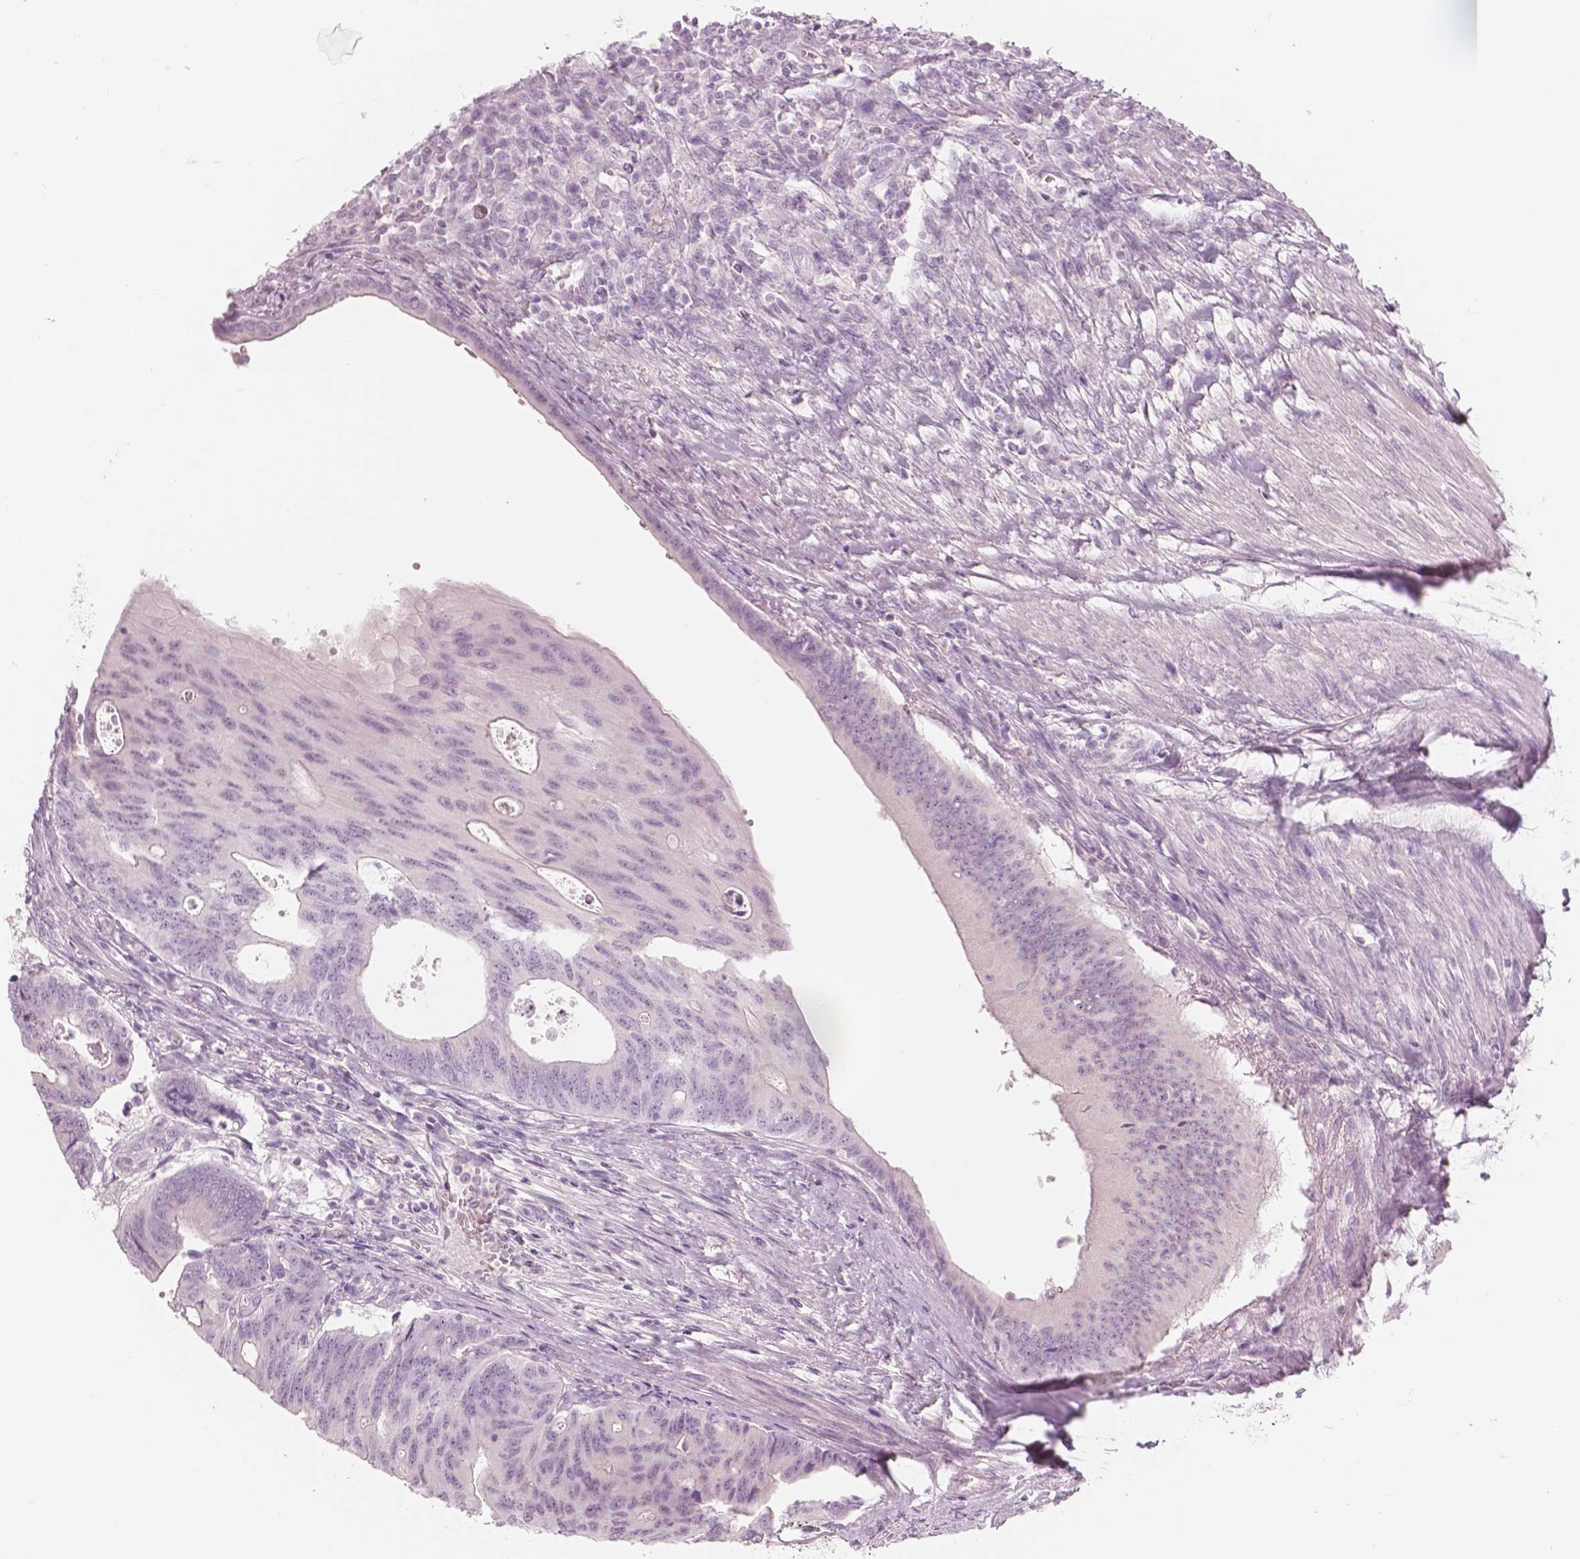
{"staining": {"intensity": "negative", "quantity": "none", "location": "none"}, "tissue": "colorectal cancer", "cell_type": "Tumor cells", "image_type": "cancer", "snomed": [{"axis": "morphology", "description": "Adenocarcinoma, NOS"}, {"axis": "topography", "description": "Colon"}], "caption": "Immunohistochemical staining of colorectal cancer (adenocarcinoma) displays no significant positivity in tumor cells.", "gene": "SLC24A1", "patient": {"sex": "male", "age": 65}}